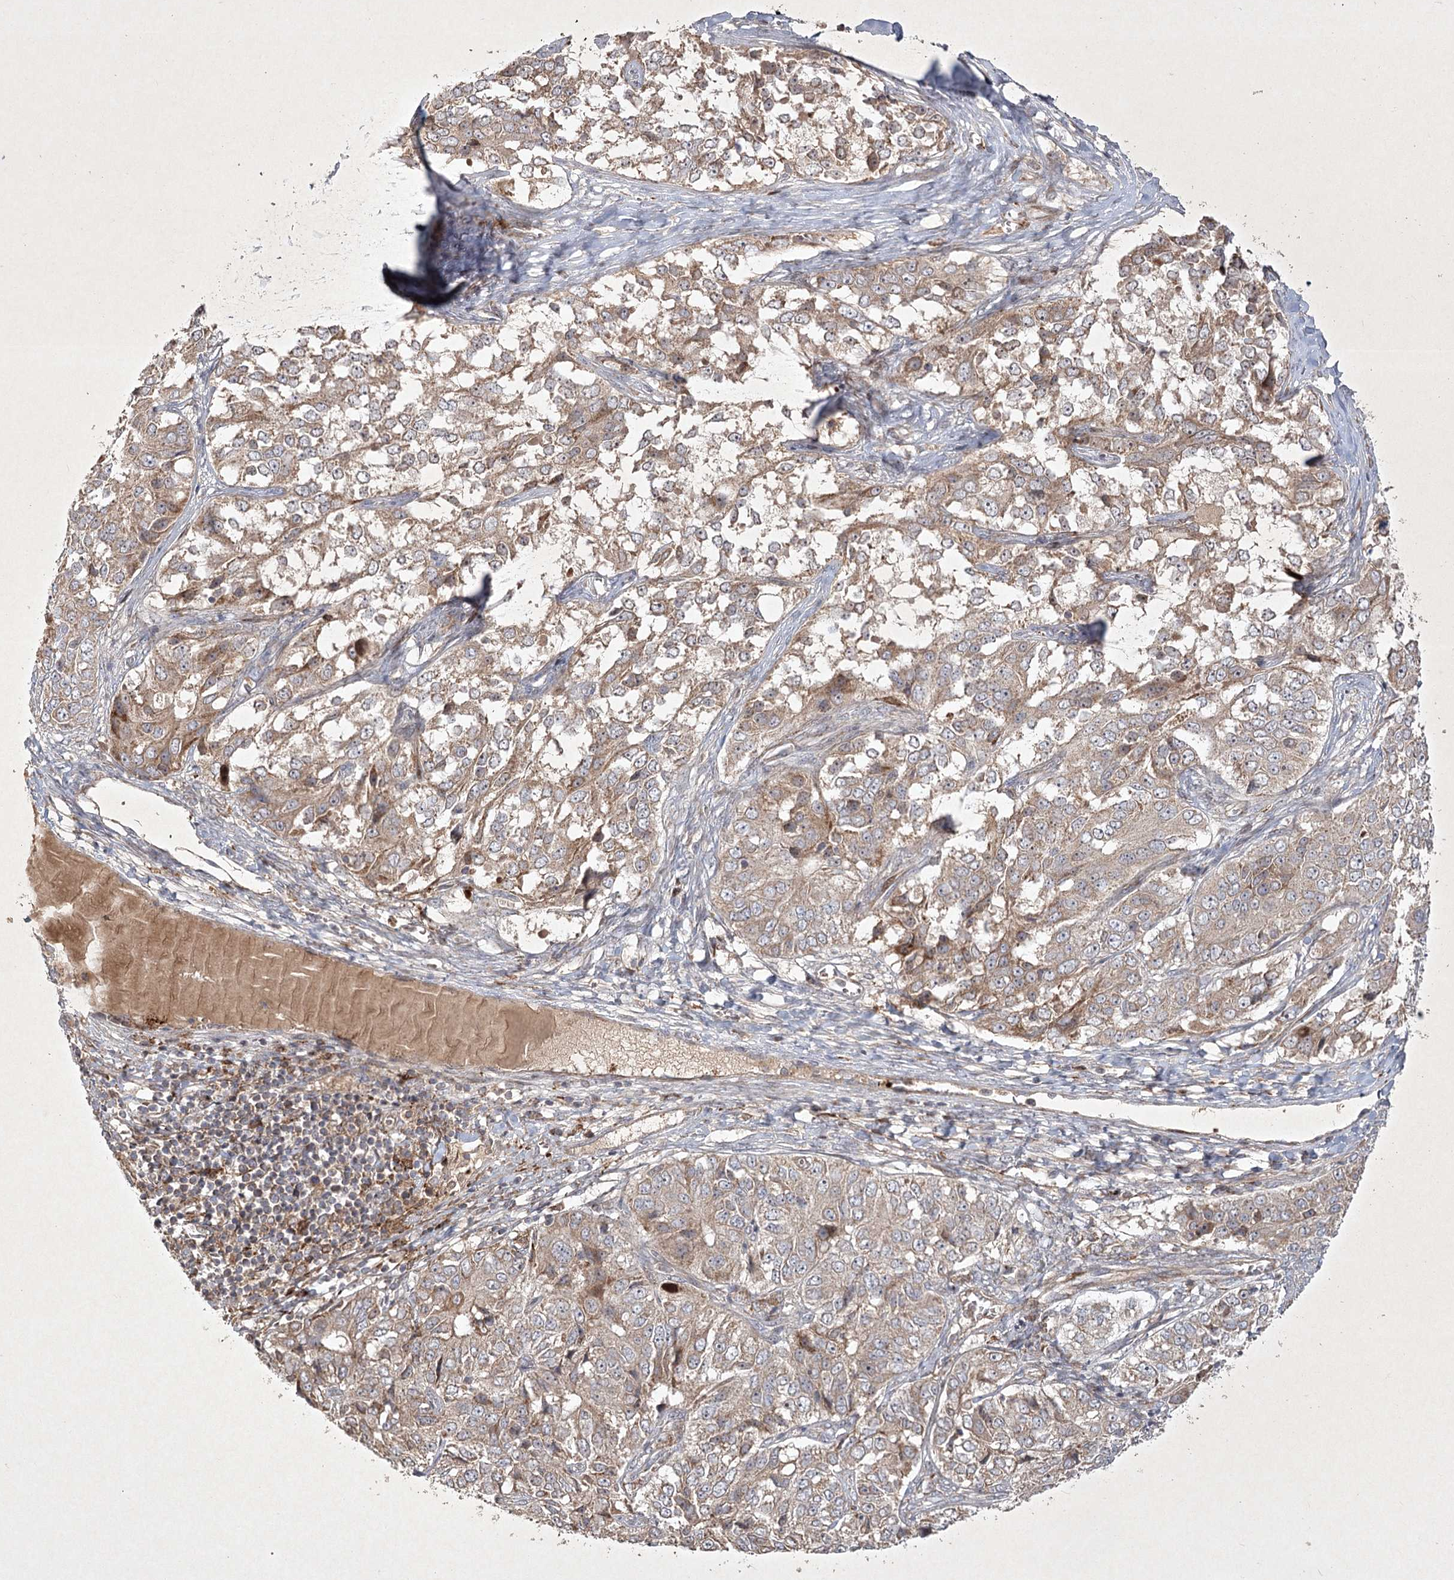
{"staining": {"intensity": "weak", "quantity": ">75%", "location": "cytoplasmic/membranous"}, "tissue": "ovarian cancer", "cell_type": "Tumor cells", "image_type": "cancer", "snomed": [{"axis": "morphology", "description": "Carcinoma, endometroid"}, {"axis": "topography", "description": "Ovary"}], "caption": "Tumor cells reveal low levels of weak cytoplasmic/membranous positivity in about >75% of cells in human ovarian cancer. The staining is performed using DAB (3,3'-diaminobenzidine) brown chromogen to label protein expression. The nuclei are counter-stained blue using hematoxylin.", "gene": "KBTBD4", "patient": {"sex": "female", "age": 51}}